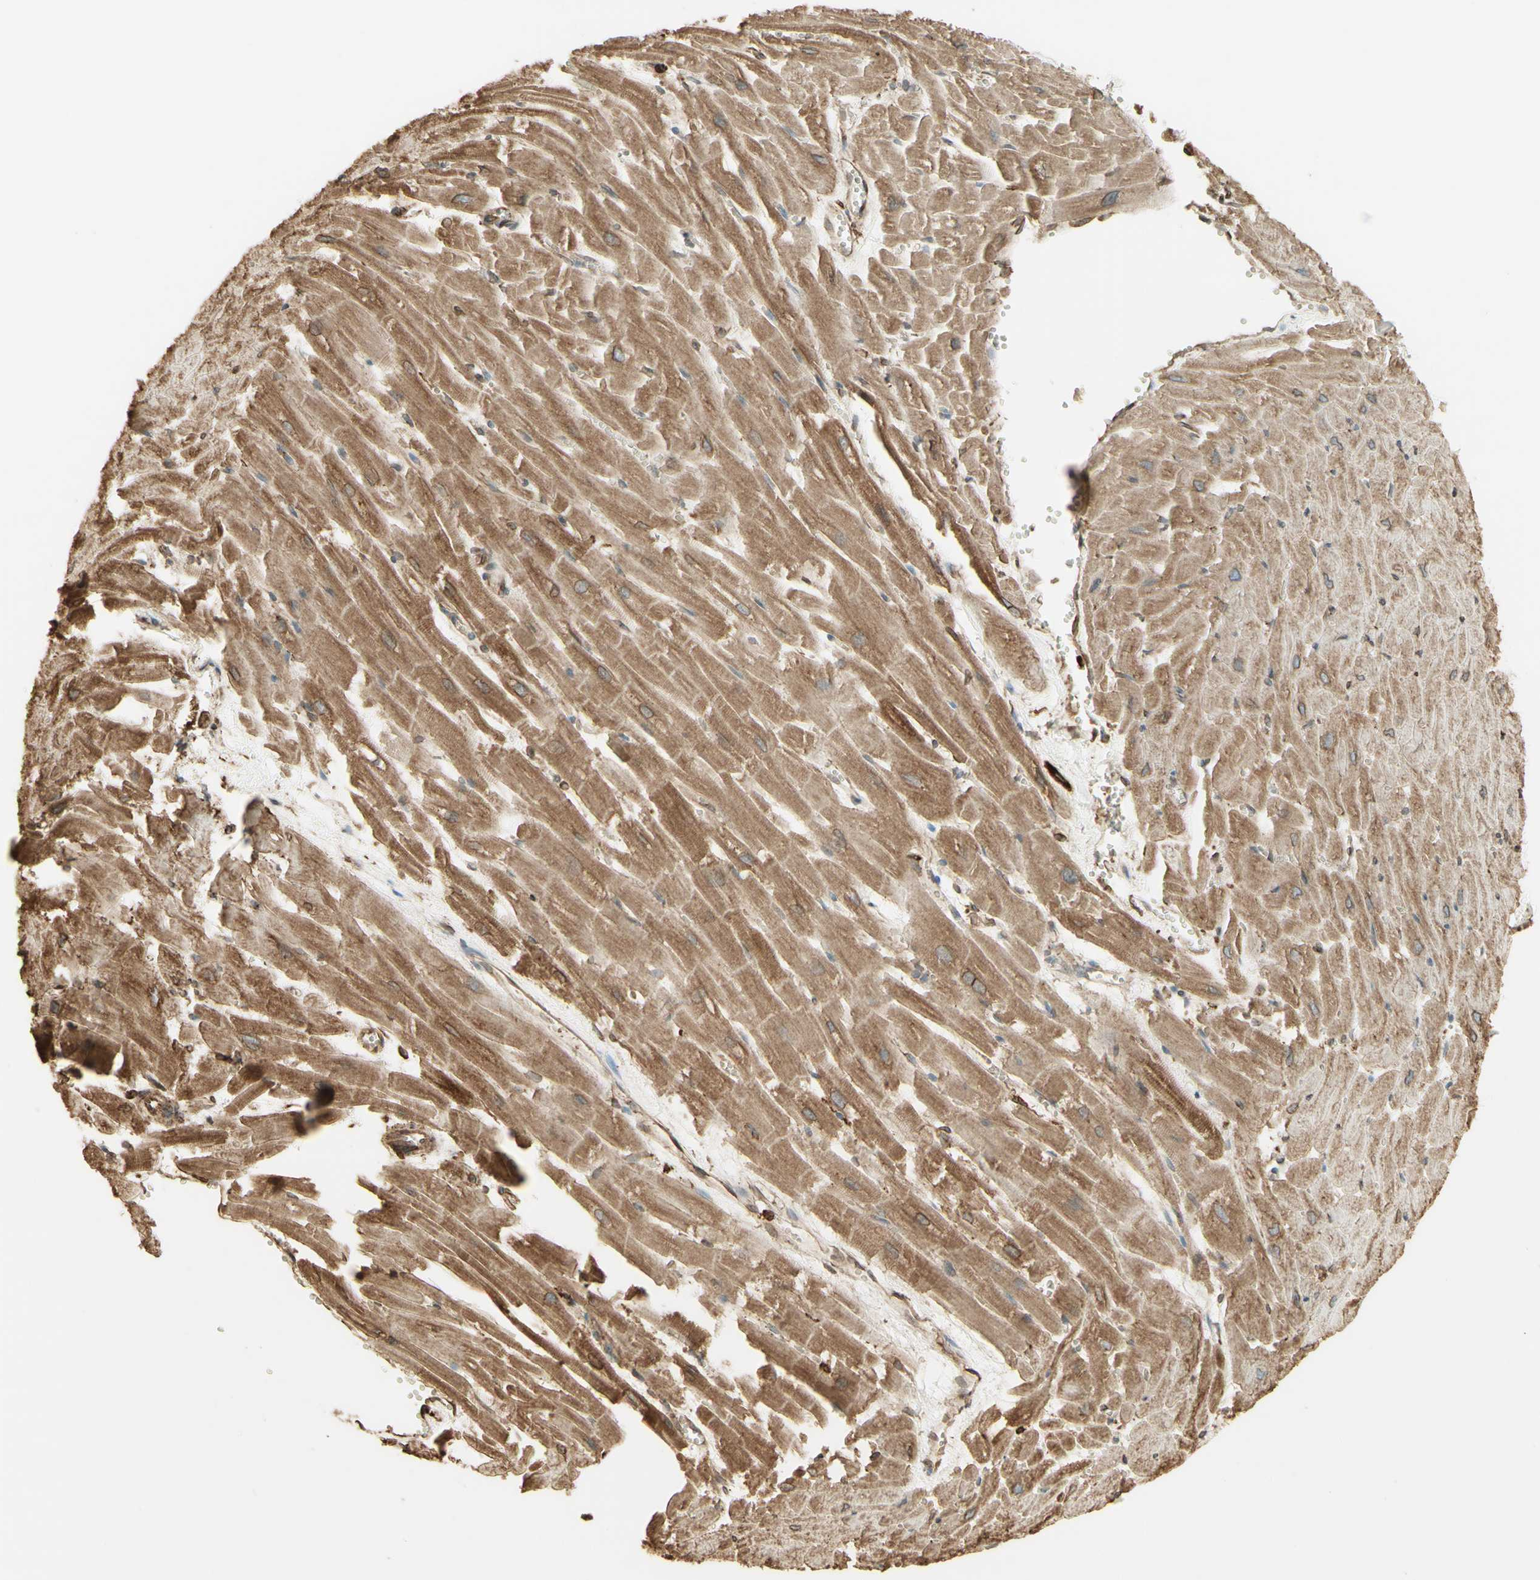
{"staining": {"intensity": "moderate", "quantity": ">75%", "location": "cytoplasmic/membranous"}, "tissue": "heart muscle", "cell_type": "Cardiomyocytes", "image_type": "normal", "snomed": [{"axis": "morphology", "description": "Normal tissue, NOS"}, {"axis": "topography", "description": "Heart"}], "caption": "Immunohistochemistry (IHC) histopathology image of unremarkable human heart muscle stained for a protein (brown), which reveals medium levels of moderate cytoplasmic/membranous staining in approximately >75% of cardiomyocytes.", "gene": "CANX", "patient": {"sex": "female", "age": 19}}